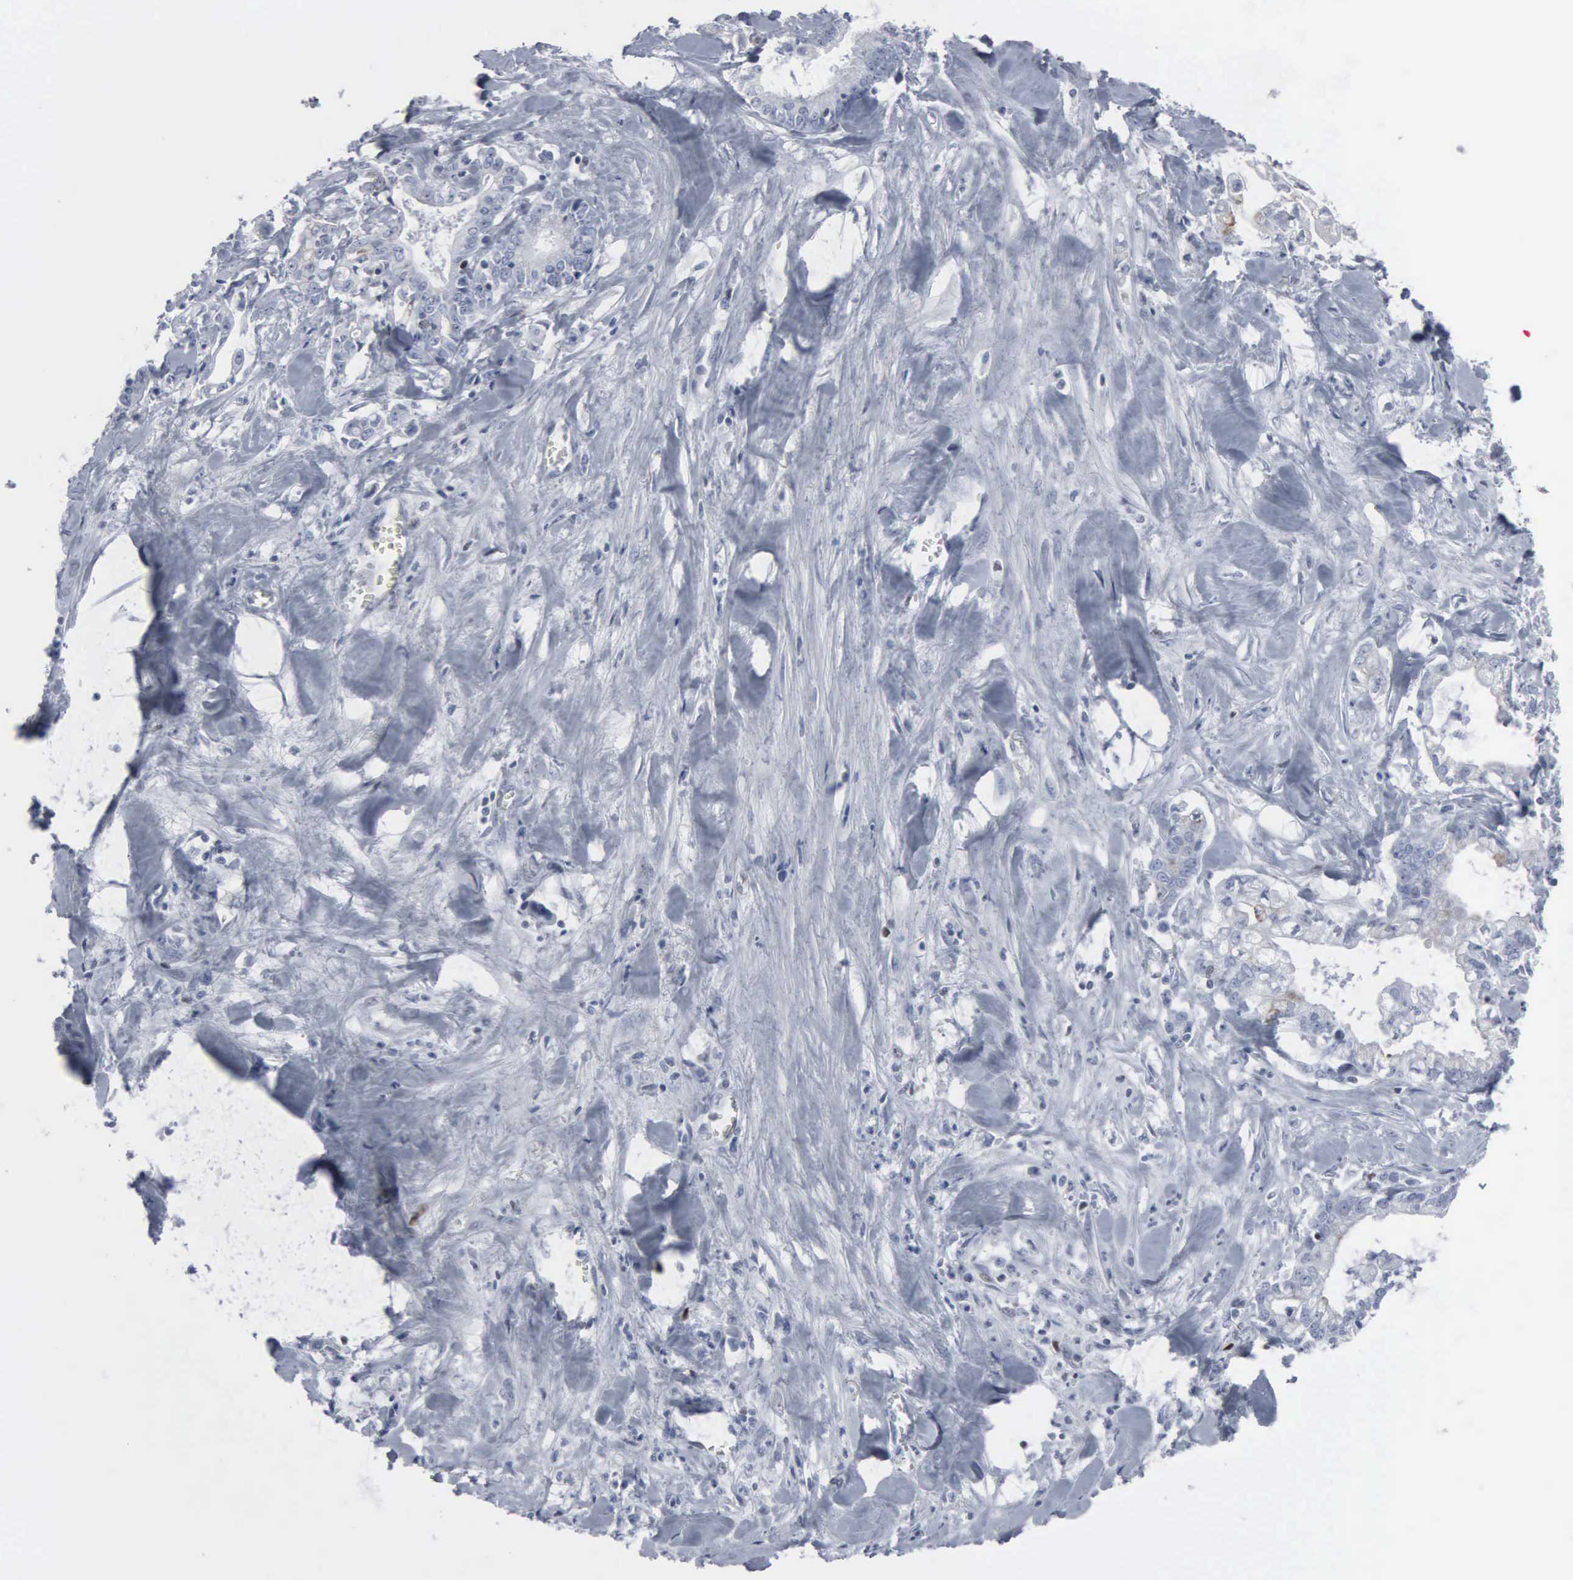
{"staining": {"intensity": "negative", "quantity": "none", "location": "none"}, "tissue": "liver cancer", "cell_type": "Tumor cells", "image_type": "cancer", "snomed": [{"axis": "morphology", "description": "Cholangiocarcinoma"}, {"axis": "topography", "description": "Liver"}], "caption": "A histopathology image of cholangiocarcinoma (liver) stained for a protein exhibits no brown staining in tumor cells. The staining is performed using DAB brown chromogen with nuclei counter-stained in using hematoxylin.", "gene": "CCND3", "patient": {"sex": "male", "age": 57}}